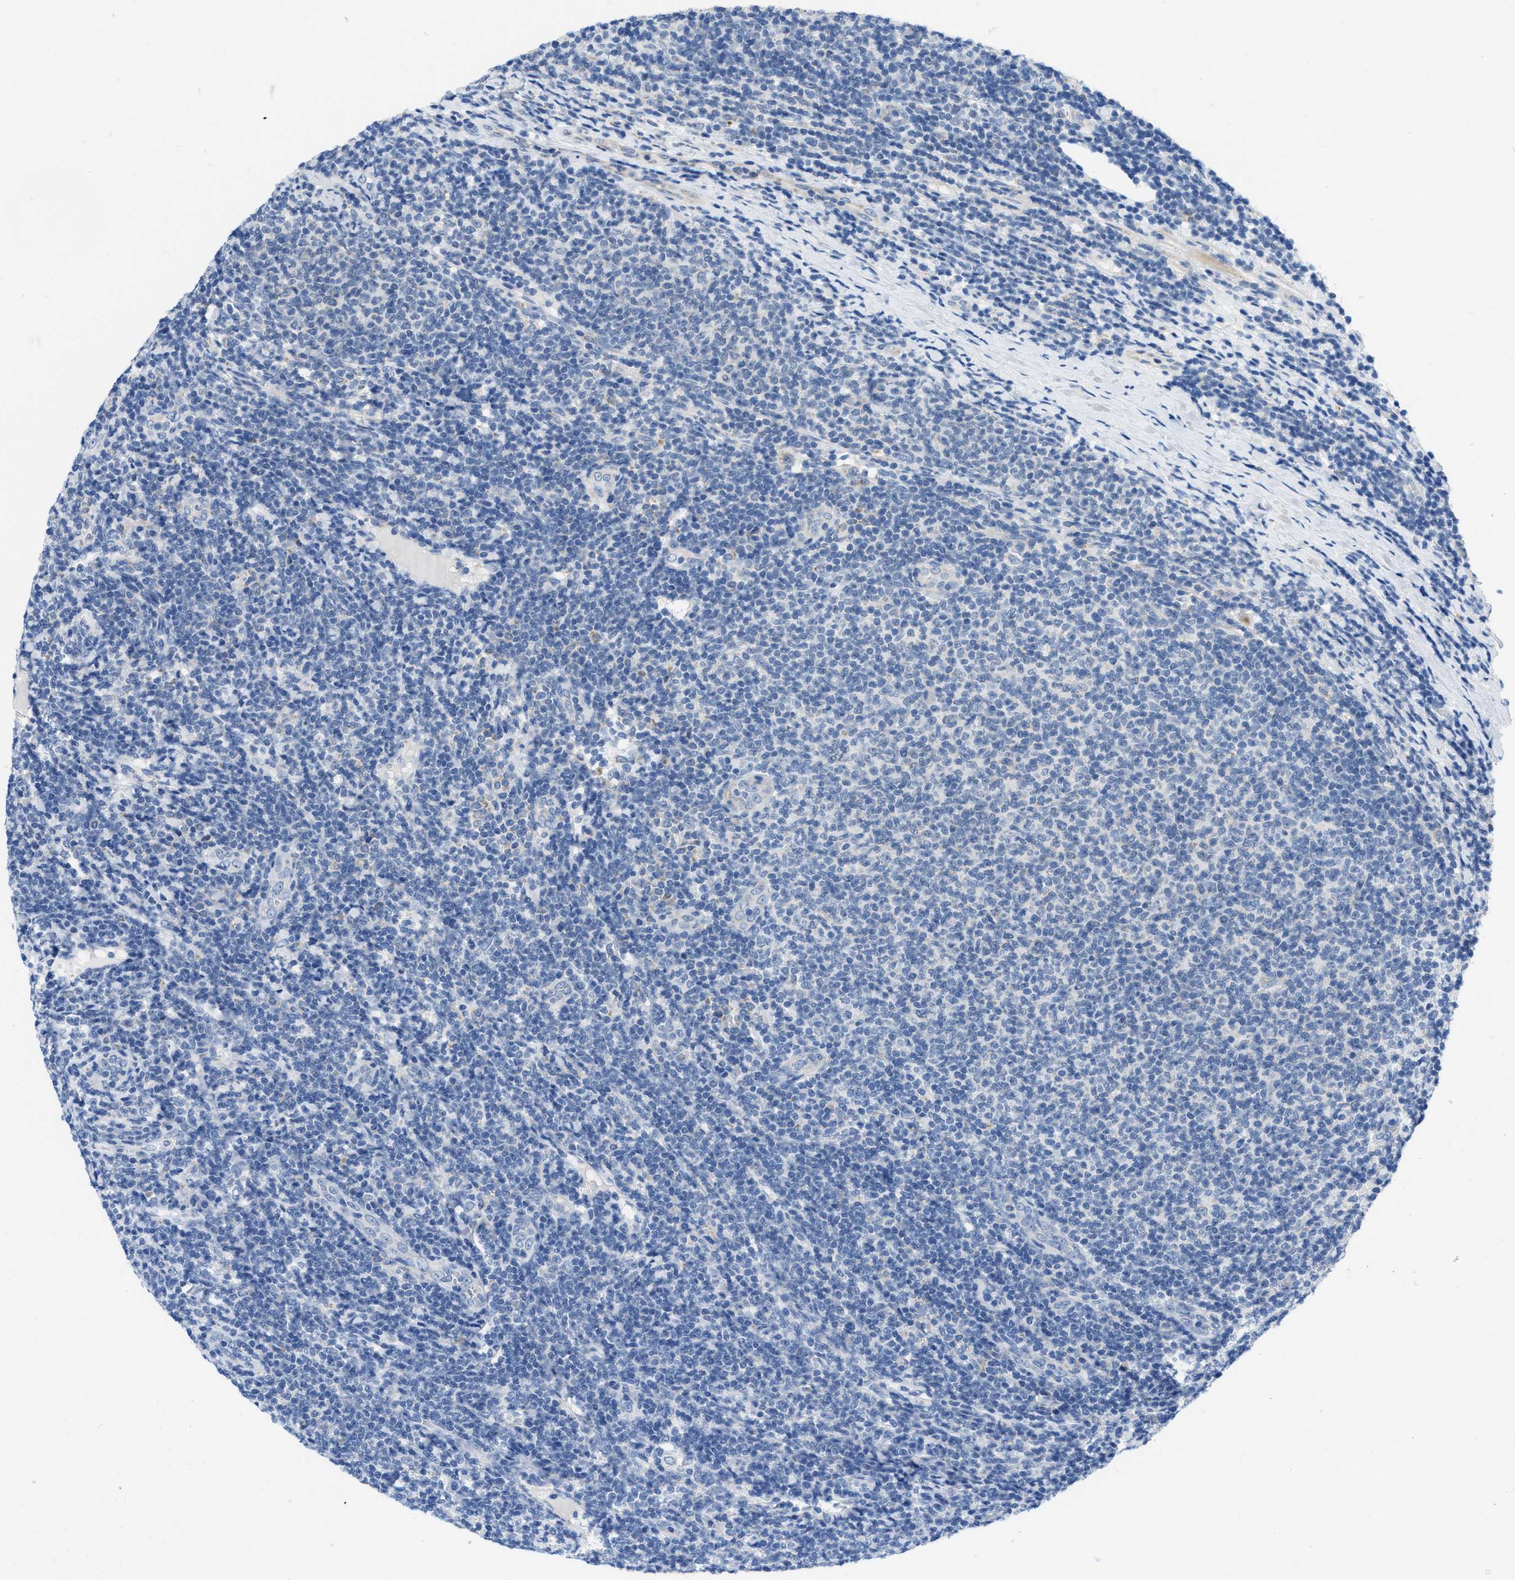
{"staining": {"intensity": "negative", "quantity": "none", "location": "none"}, "tissue": "lymphoma", "cell_type": "Tumor cells", "image_type": "cancer", "snomed": [{"axis": "morphology", "description": "Malignant lymphoma, non-Hodgkin's type, Low grade"}, {"axis": "topography", "description": "Lymph node"}], "caption": "This is a image of immunohistochemistry (IHC) staining of lymphoma, which shows no positivity in tumor cells.", "gene": "PTDSS1", "patient": {"sex": "male", "age": 66}}